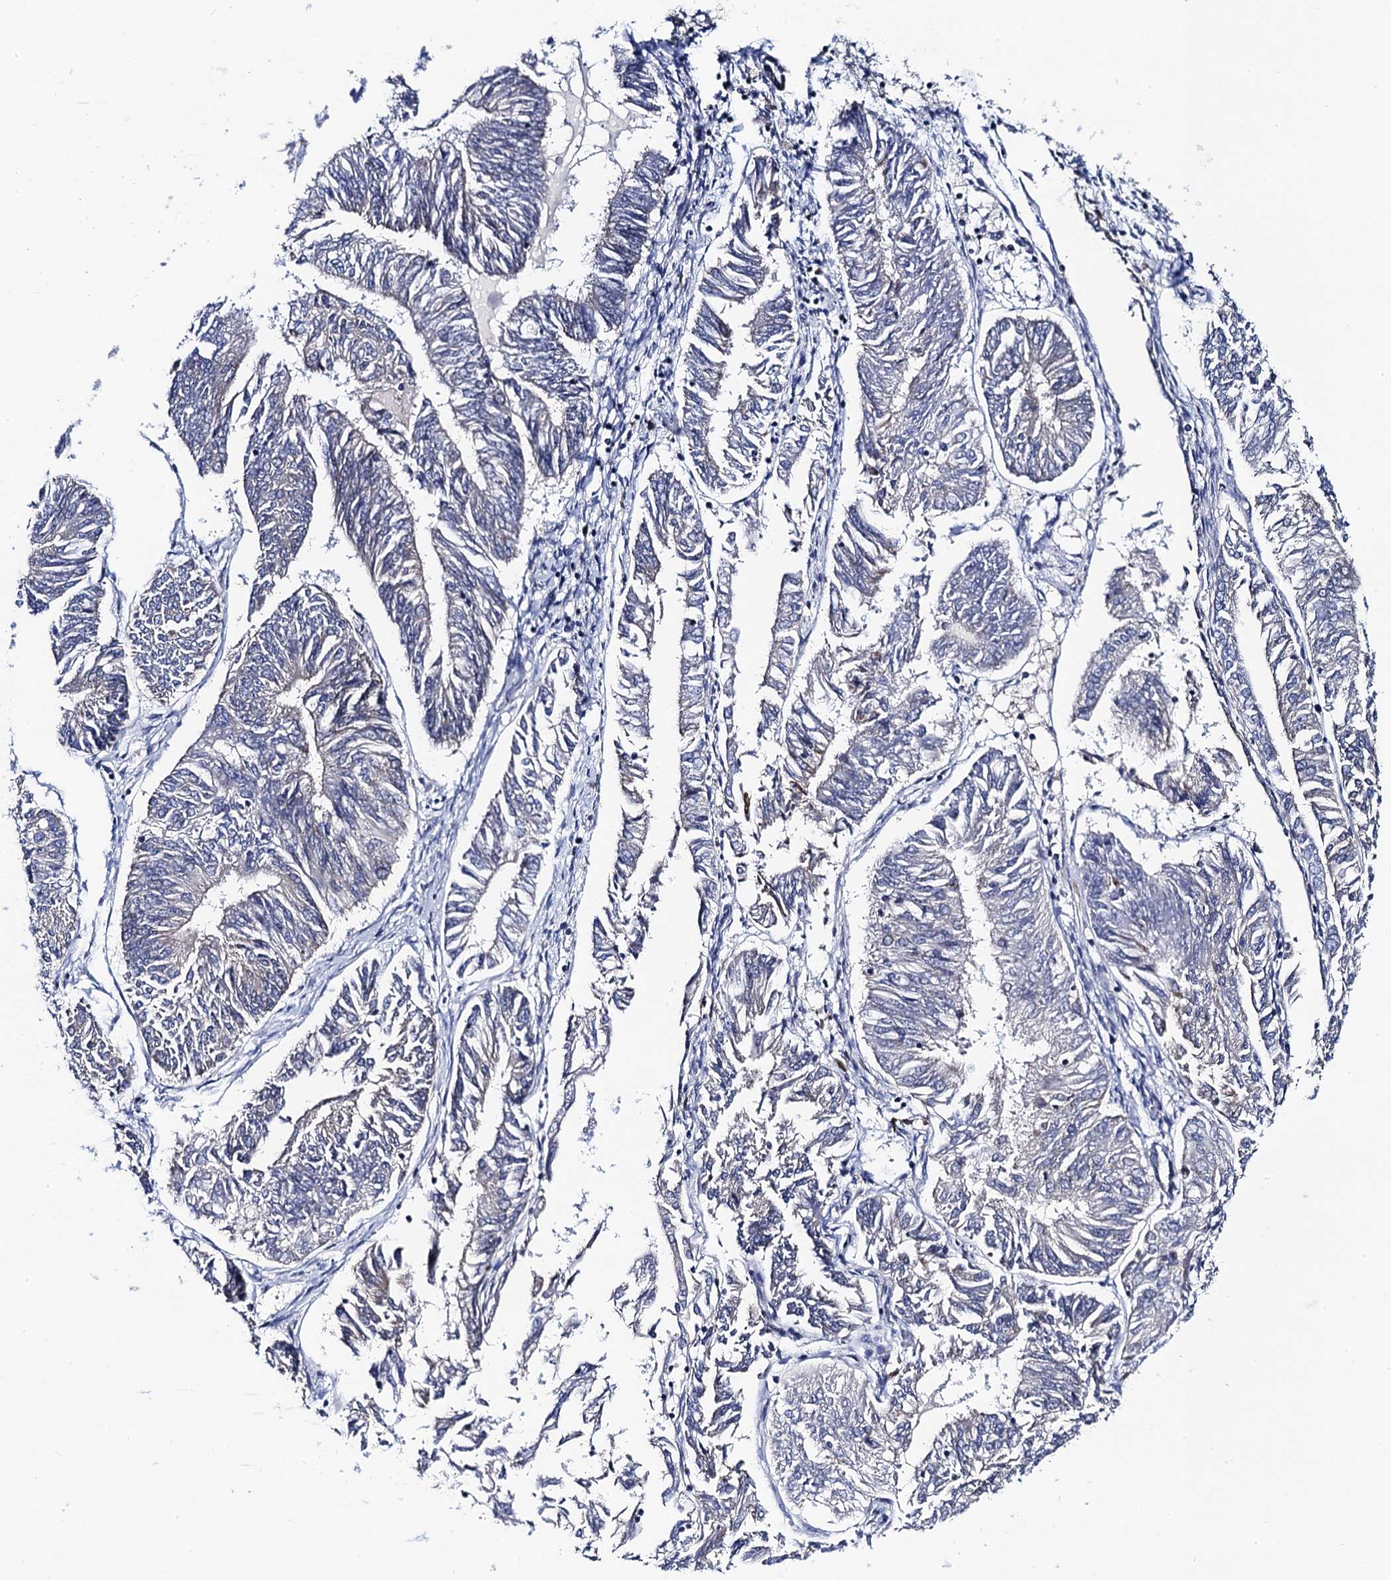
{"staining": {"intensity": "negative", "quantity": "none", "location": "none"}, "tissue": "endometrial cancer", "cell_type": "Tumor cells", "image_type": "cancer", "snomed": [{"axis": "morphology", "description": "Adenocarcinoma, NOS"}, {"axis": "topography", "description": "Endometrium"}], "caption": "This is an IHC image of human endometrial cancer (adenocarcinoma). There is no positivity in tumor cells.", "gene": "ACADSB", "patient": {"sex": "female", "age": 58}}